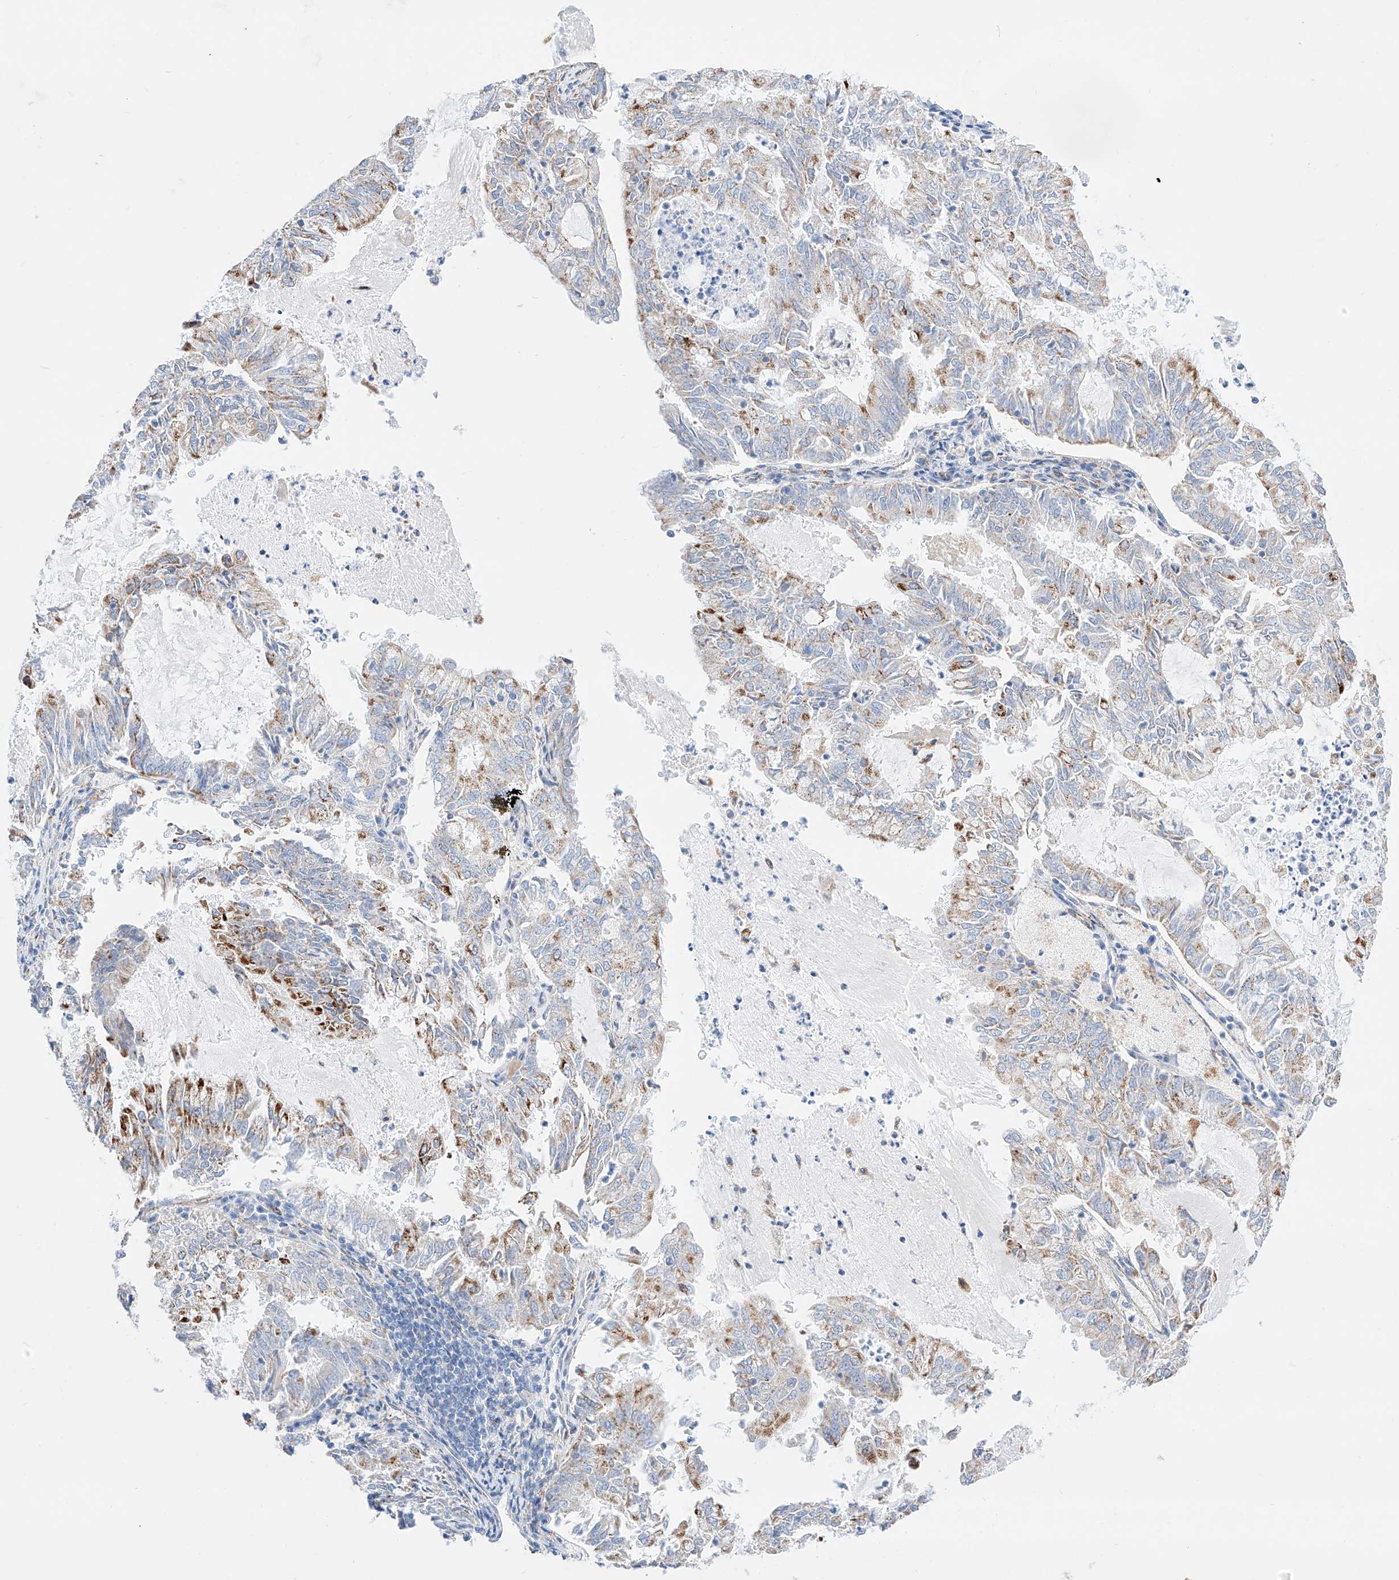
{"staining": {"intensity": "moderate", "quantity": "<25%", "location": "cytoplasmic/membranous"}, "tissue": "endometrial cancer", "cell_type": "Tumor cells", "image_type": "cancer", "snomed": [{"axis": "morphology", "description": "Adenocarcinoma, NOS"}, {"axis": "topography", "description": "Endometrium"}], "caption": "A micrograph showing moderate cytoplasmic/membranous staining in approximately <25% of tumor cells in adenocarcinoma (endometrial), as visualized by brown immunohistochemical staining.", "gene": "C6orf62", "patient": {"sex": "female", "age": 57}}